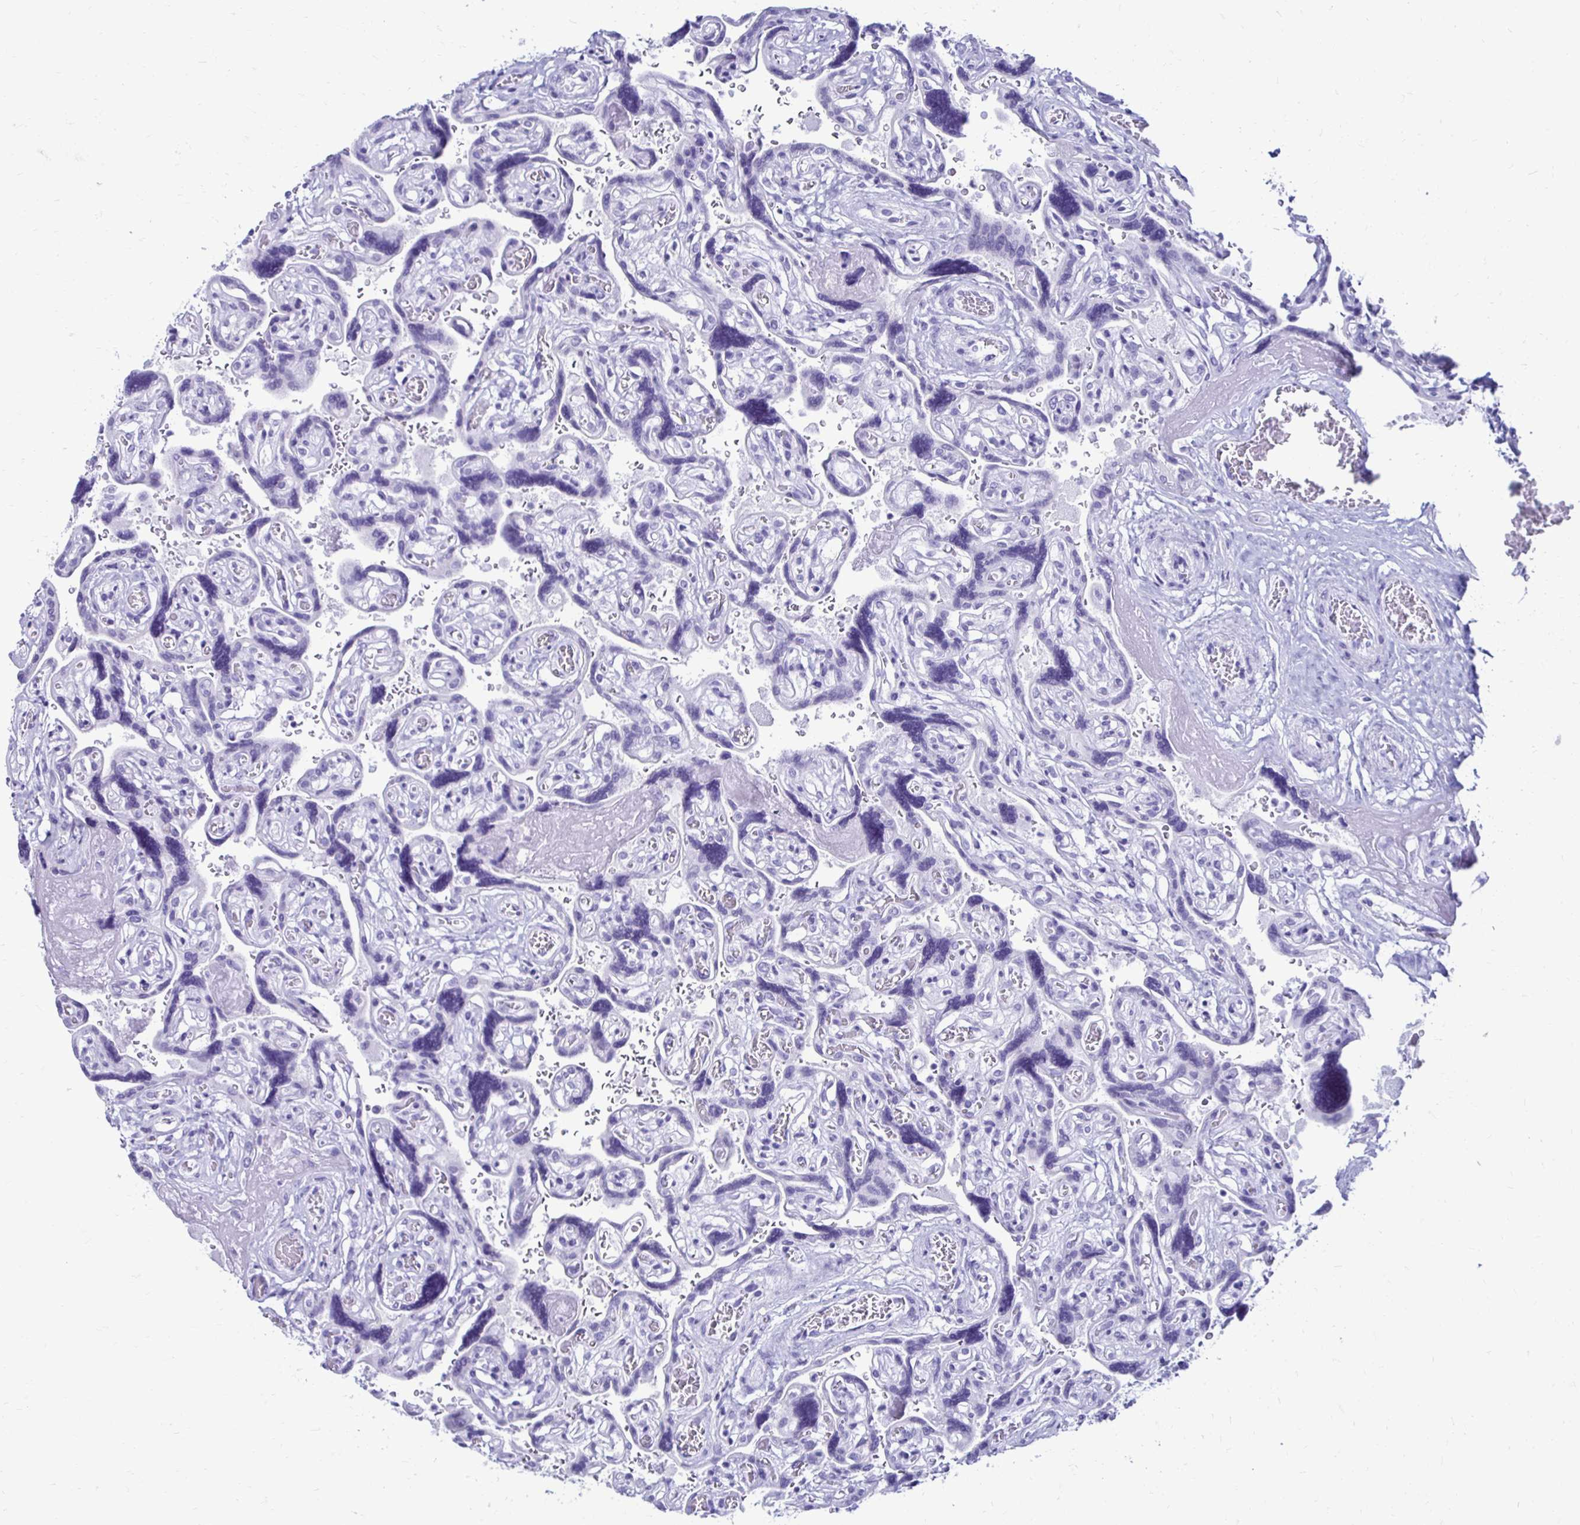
{"staining": {"intensity": "negative", "quantity": "none", "location": "none"}, "tissue": "placenta", "cell_type": "Decidual cells", "image_type": "normal", "snomed": [{"axis": "morphology", "description": "Normal tissue, NOS"}, {"axis": "topography", "description": "Placenta"}], "caption": "High power microscopy histopathology image of an immunohistochemistry micrograph of normal placenta, revealing no significant positivity in decidual cells.", "gene": "CST5", "patient": {"sex": "female", "age": 32}}